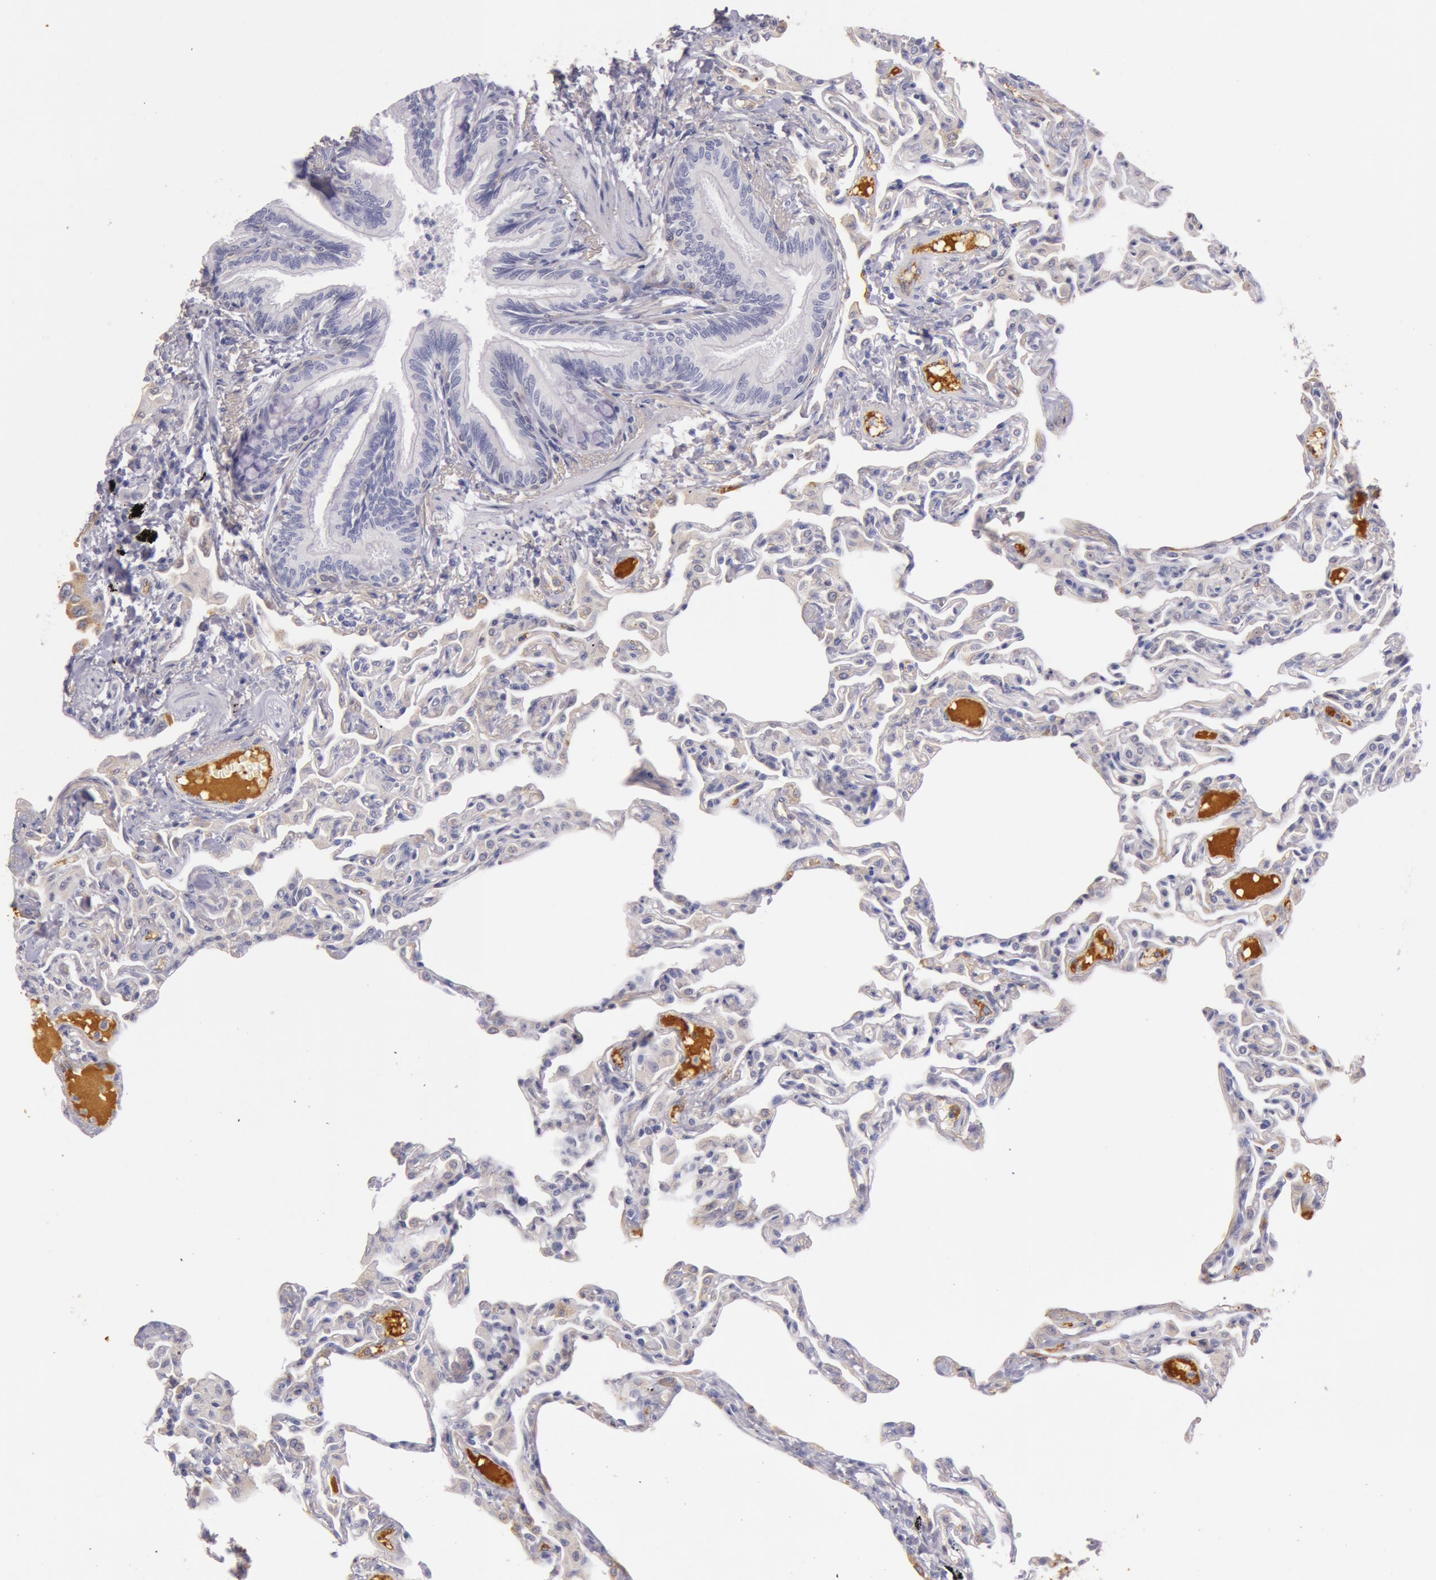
{"staining": {"intensity": "weak", "quantity": "25%-75%", "location": "cytoplasmic/membranous"}, "tissue": "lung", "cell_type": "Alveolar cells", "image_type": "normal", "snomed": [{"axis": "morphology", "description": "Normal tissue, NOS"}, {"axis": "topography", "description": "Lung"}], "caption": "Immunohistochemical staining of normal human lung displays low levels of weak cytoplasmic/membranous staining in about 25%-75% of alveolar cells. (Brightfield microscopy of DAB IHC at high magnification).", "gene": "C4BPA", "patient": {"sex": "female", "age": 49}}